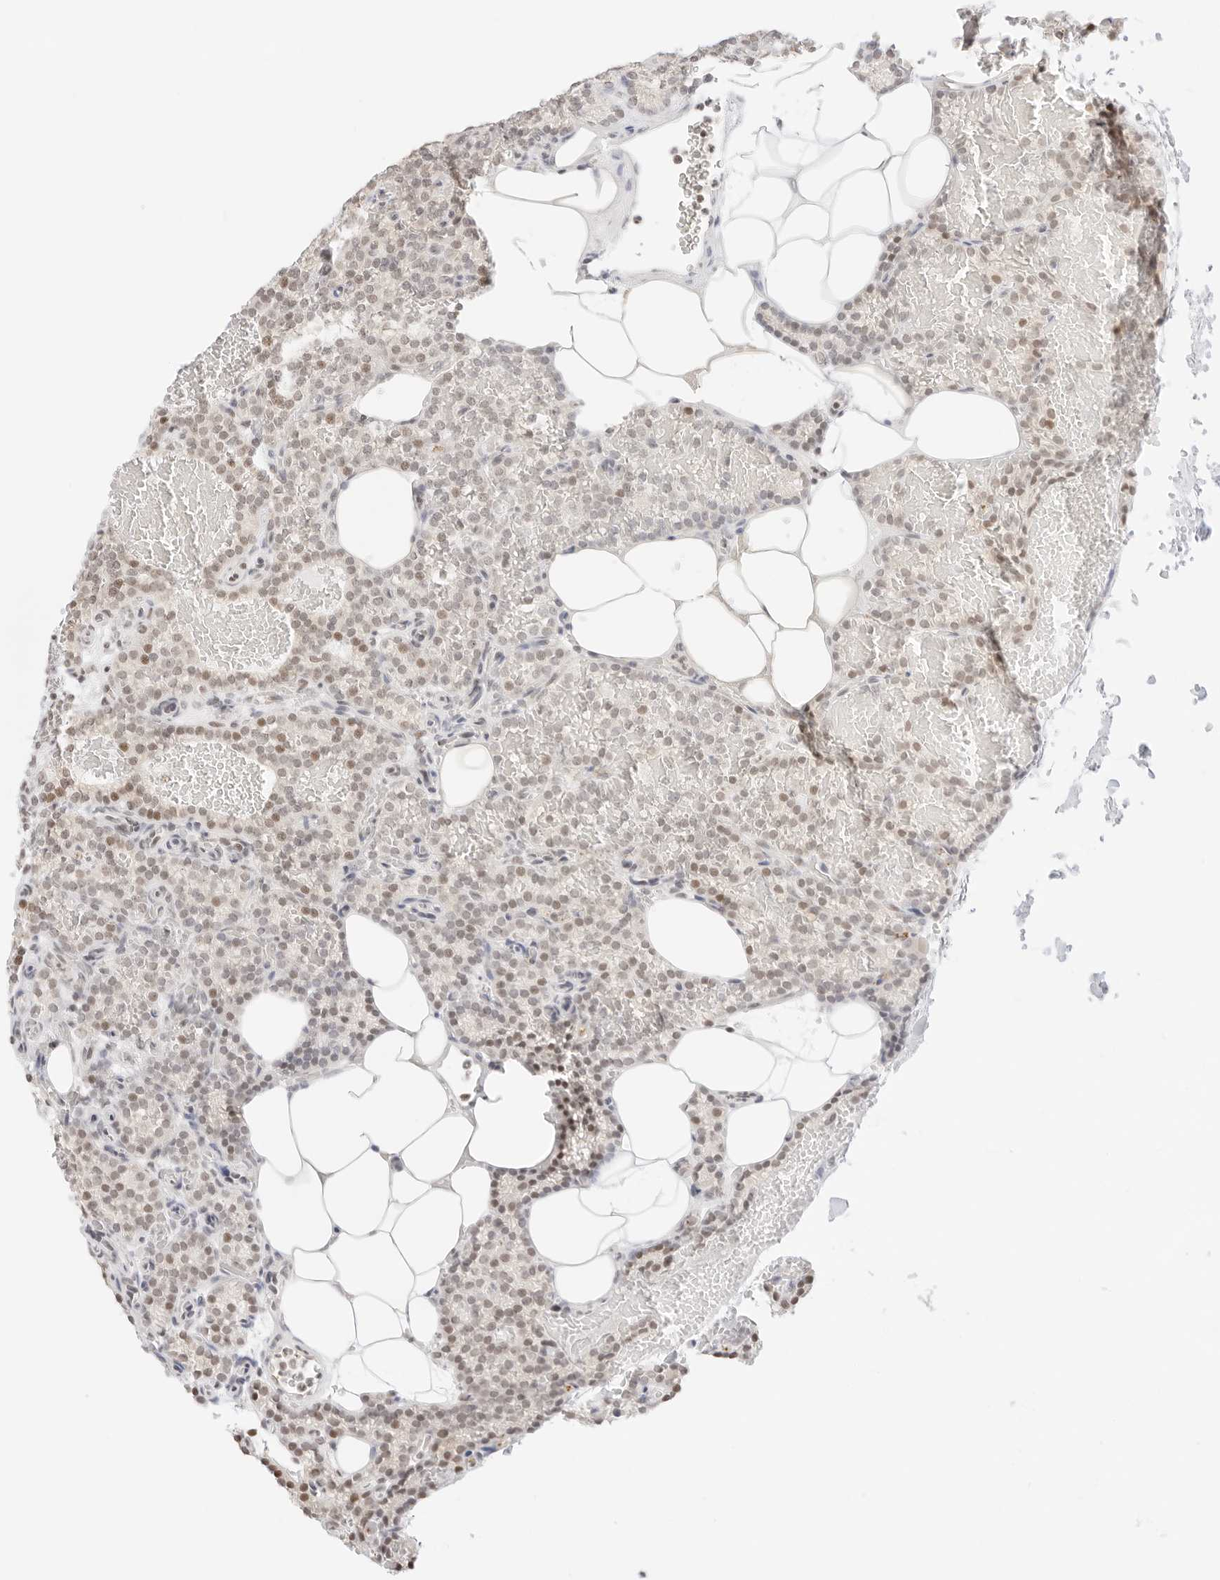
{"staining": {"intensity": "negative", "quantity": "none", "location": "none"}, "tissue": "parathyroid gland", "cell_type": "Glandular cells", "image_type": "normal", "snomed": [{"axis": "morphology", "description": "Normal tissue, NOS"}, {"axis": "topography", "description": "Parathyroid gland"}], "caption": "DAB (3,3'-diaminobenzidine) immunohistochemical staining of unremarkable parathyroid gland demonstrates no significant staining in glandular cells. (DAB (3,3'-diaminobenzidine) IHC, high magnification).", "gene": "GNAS", "patient": {"sex": "male", "age": 58}}